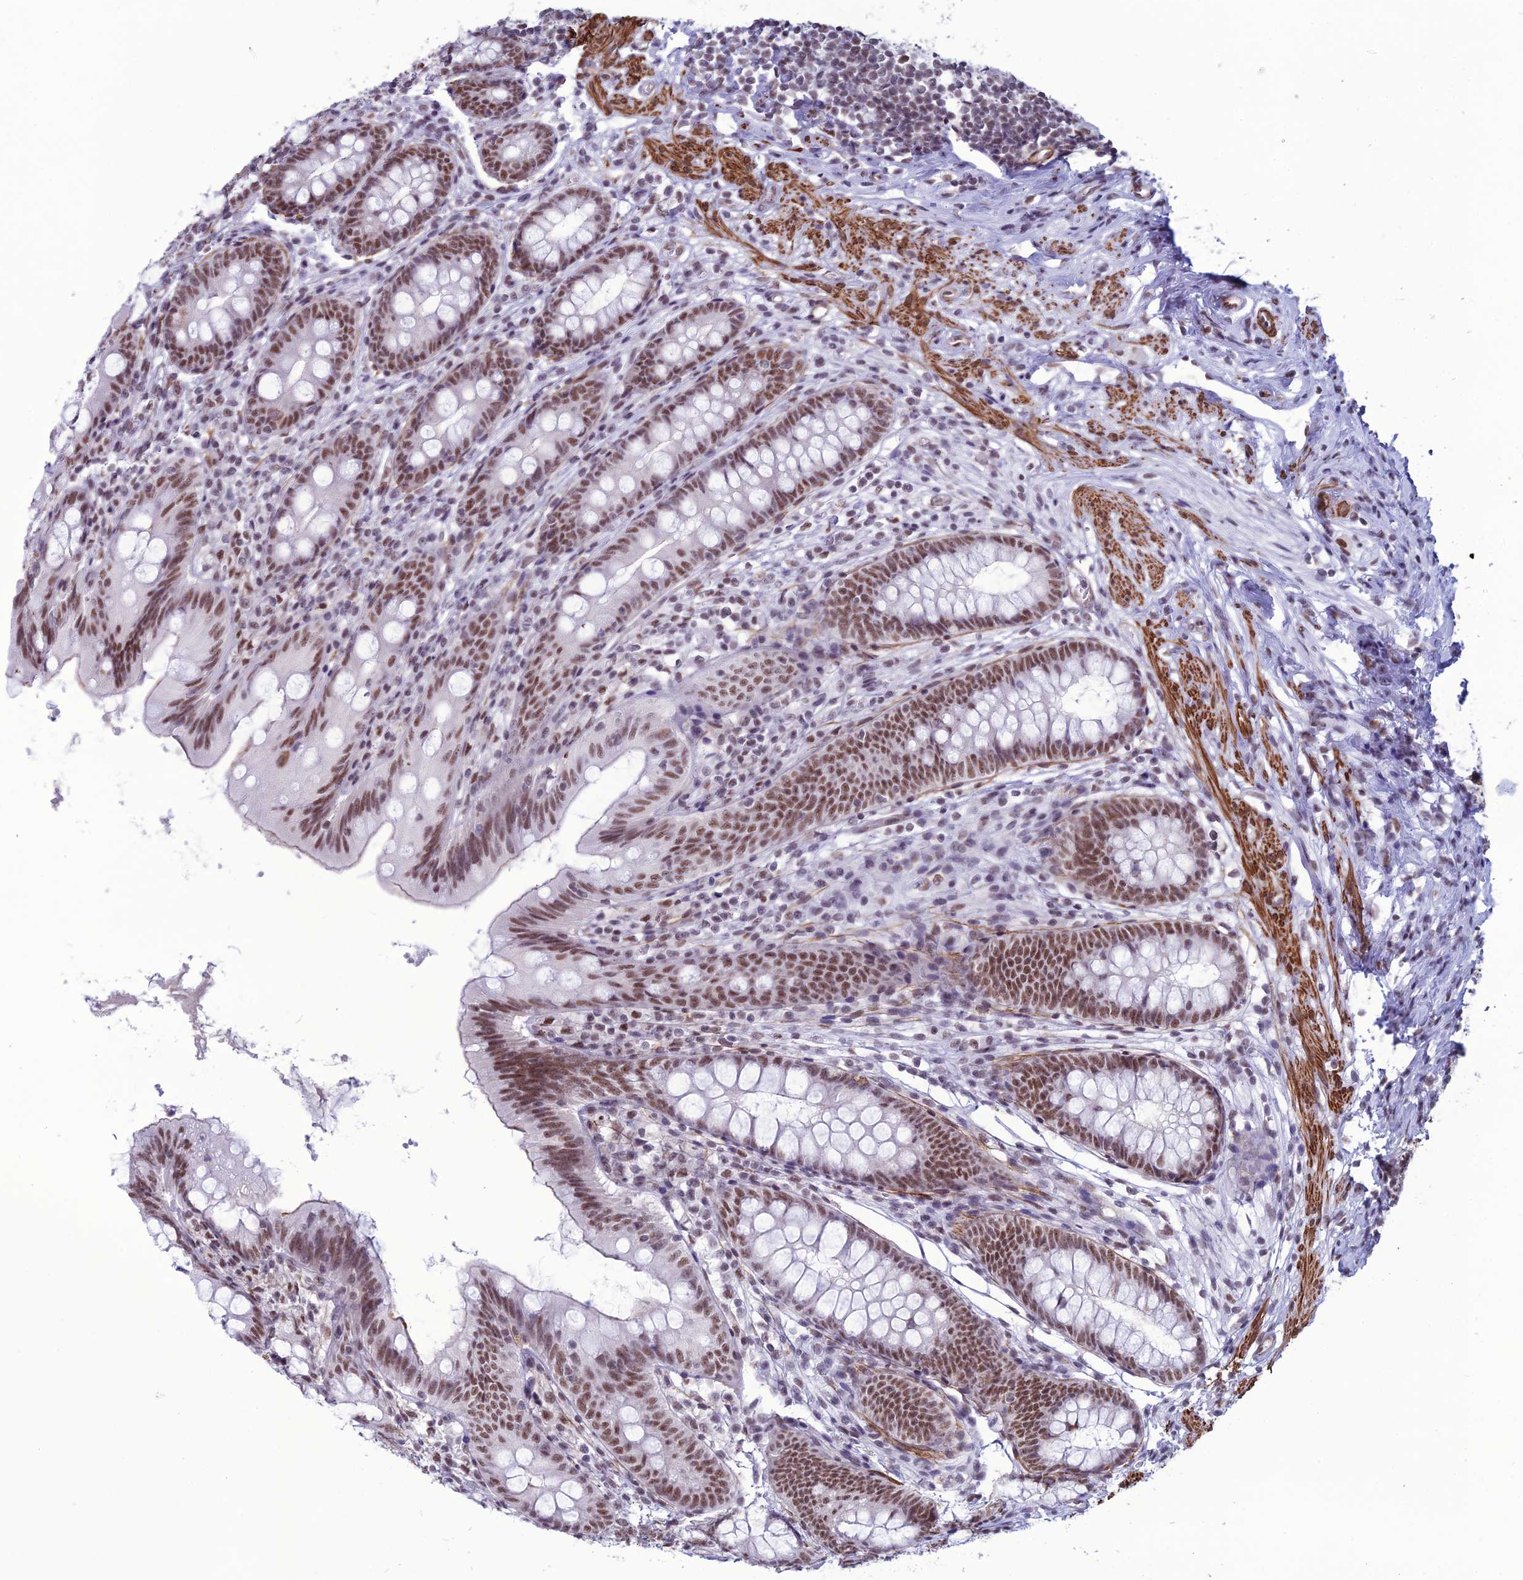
{"staining": {"intensity": "moderate", "quantity": ">75%", "location": "nuclear"}, "tissue": "appendix", "cell_type": "Glandular cells", "image_type": "normal", "snomed": [{"axis": "morphology", "description": "Normal tissue, NOS"}, {"axis": "topography", "description": "Appendix"}], "caption": "The histopathology image shows a brown stain indicating the presence of a protein in the nuclear of glandular cells in appendix.", "gene": "U2AF1", "patient": {"sex": "female", "age": 51}}